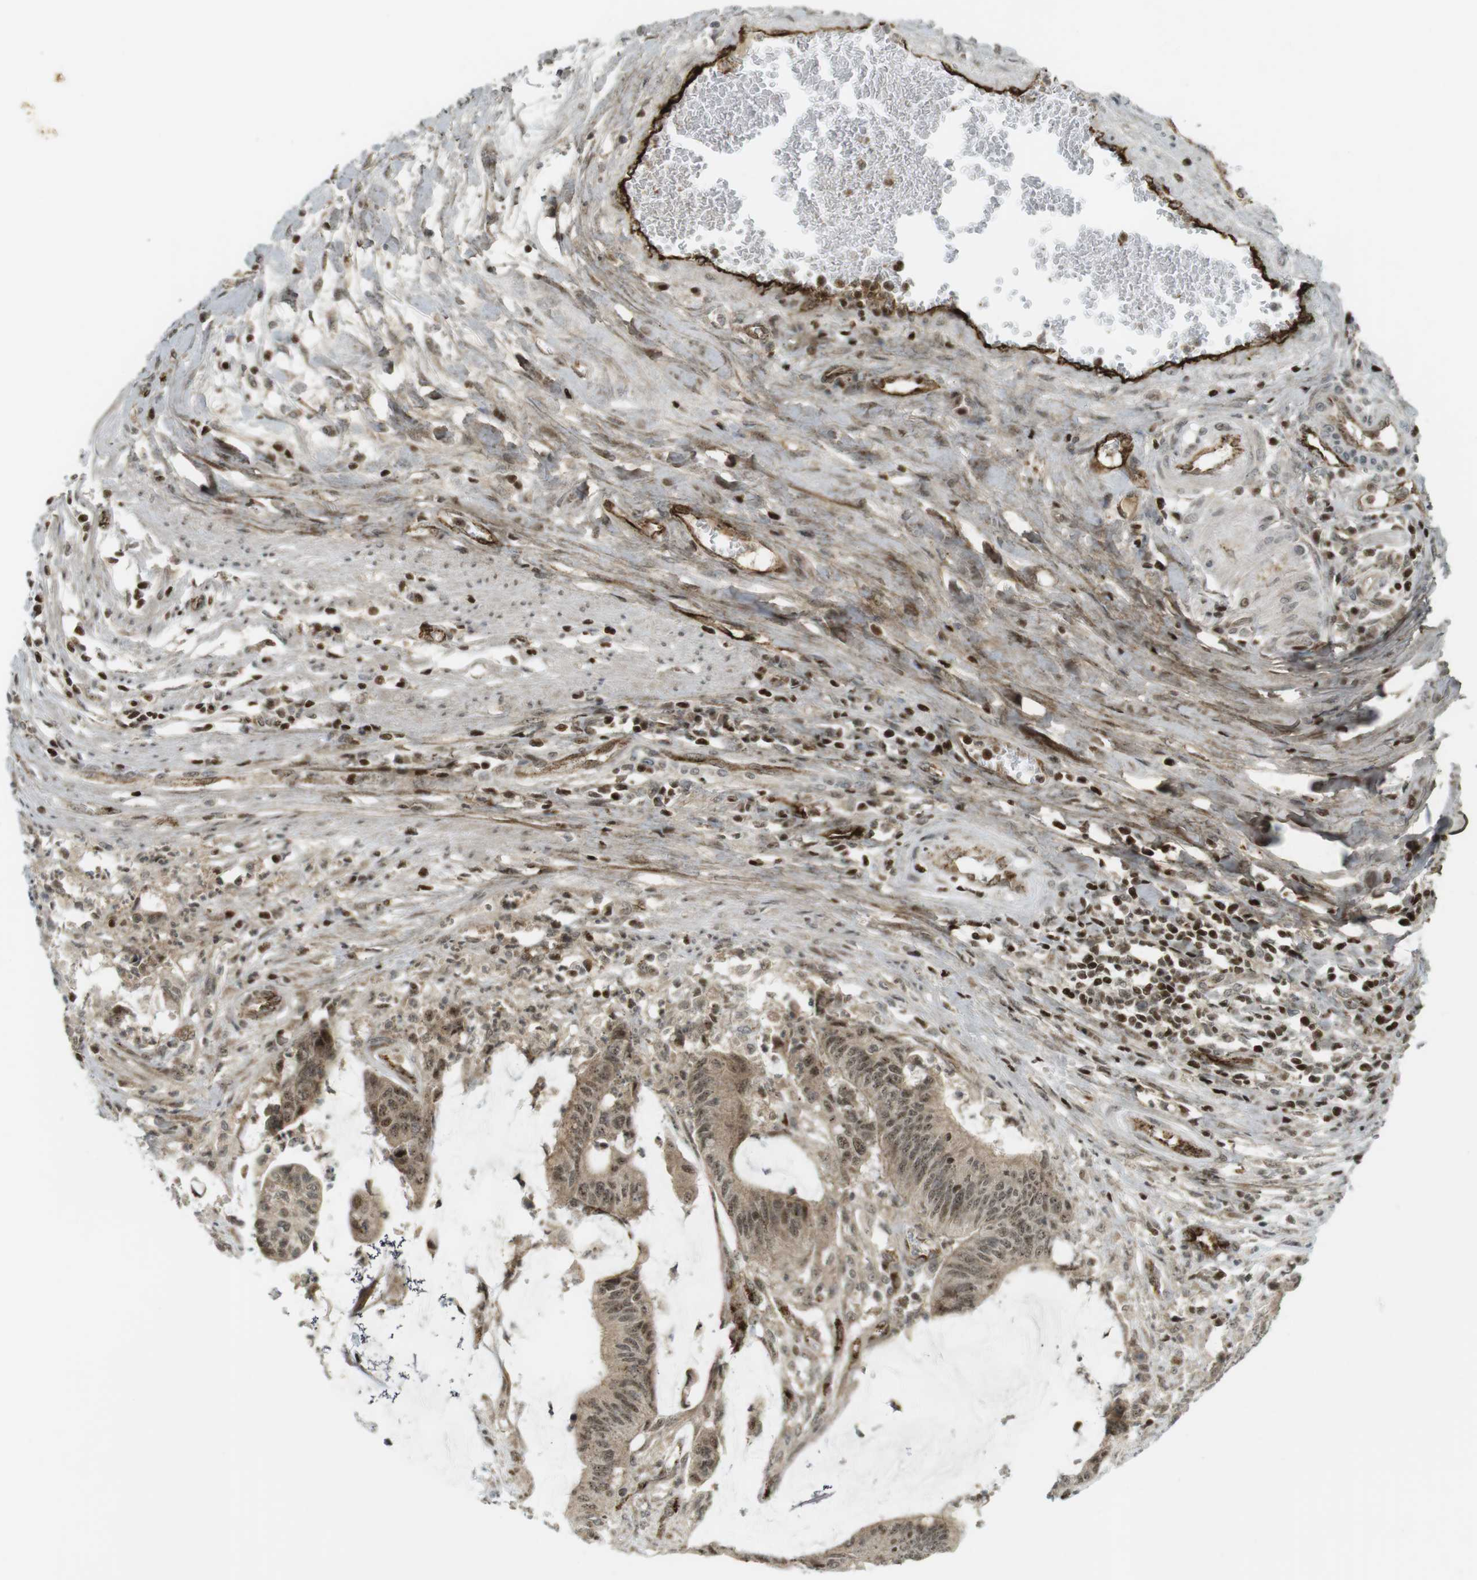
{"staining": {"intensity": "moderate", "quantity": ">75%", "location": "cytoplasmic/membranous,nuclear"}, "tissue": "colorectal cancer", "cell_type": "Tumor cells", "image_type": "cancer", "snomed": [{"axis": "morphology", "description": "Adenocarcinoma, NOS"}, {"axis": "topography", "description": "Rectum"}], "caption": "Immunohistochemistry image of colorectal adenocarcinoma stained for a protein (brown), which exhibits medium levels of moderate cytoplasmic/membranous and nuclear expression in approximately >75% of tumor cells.", "gene": "PPP1R13B", "patient": {"sex": "female", "age": 66}}